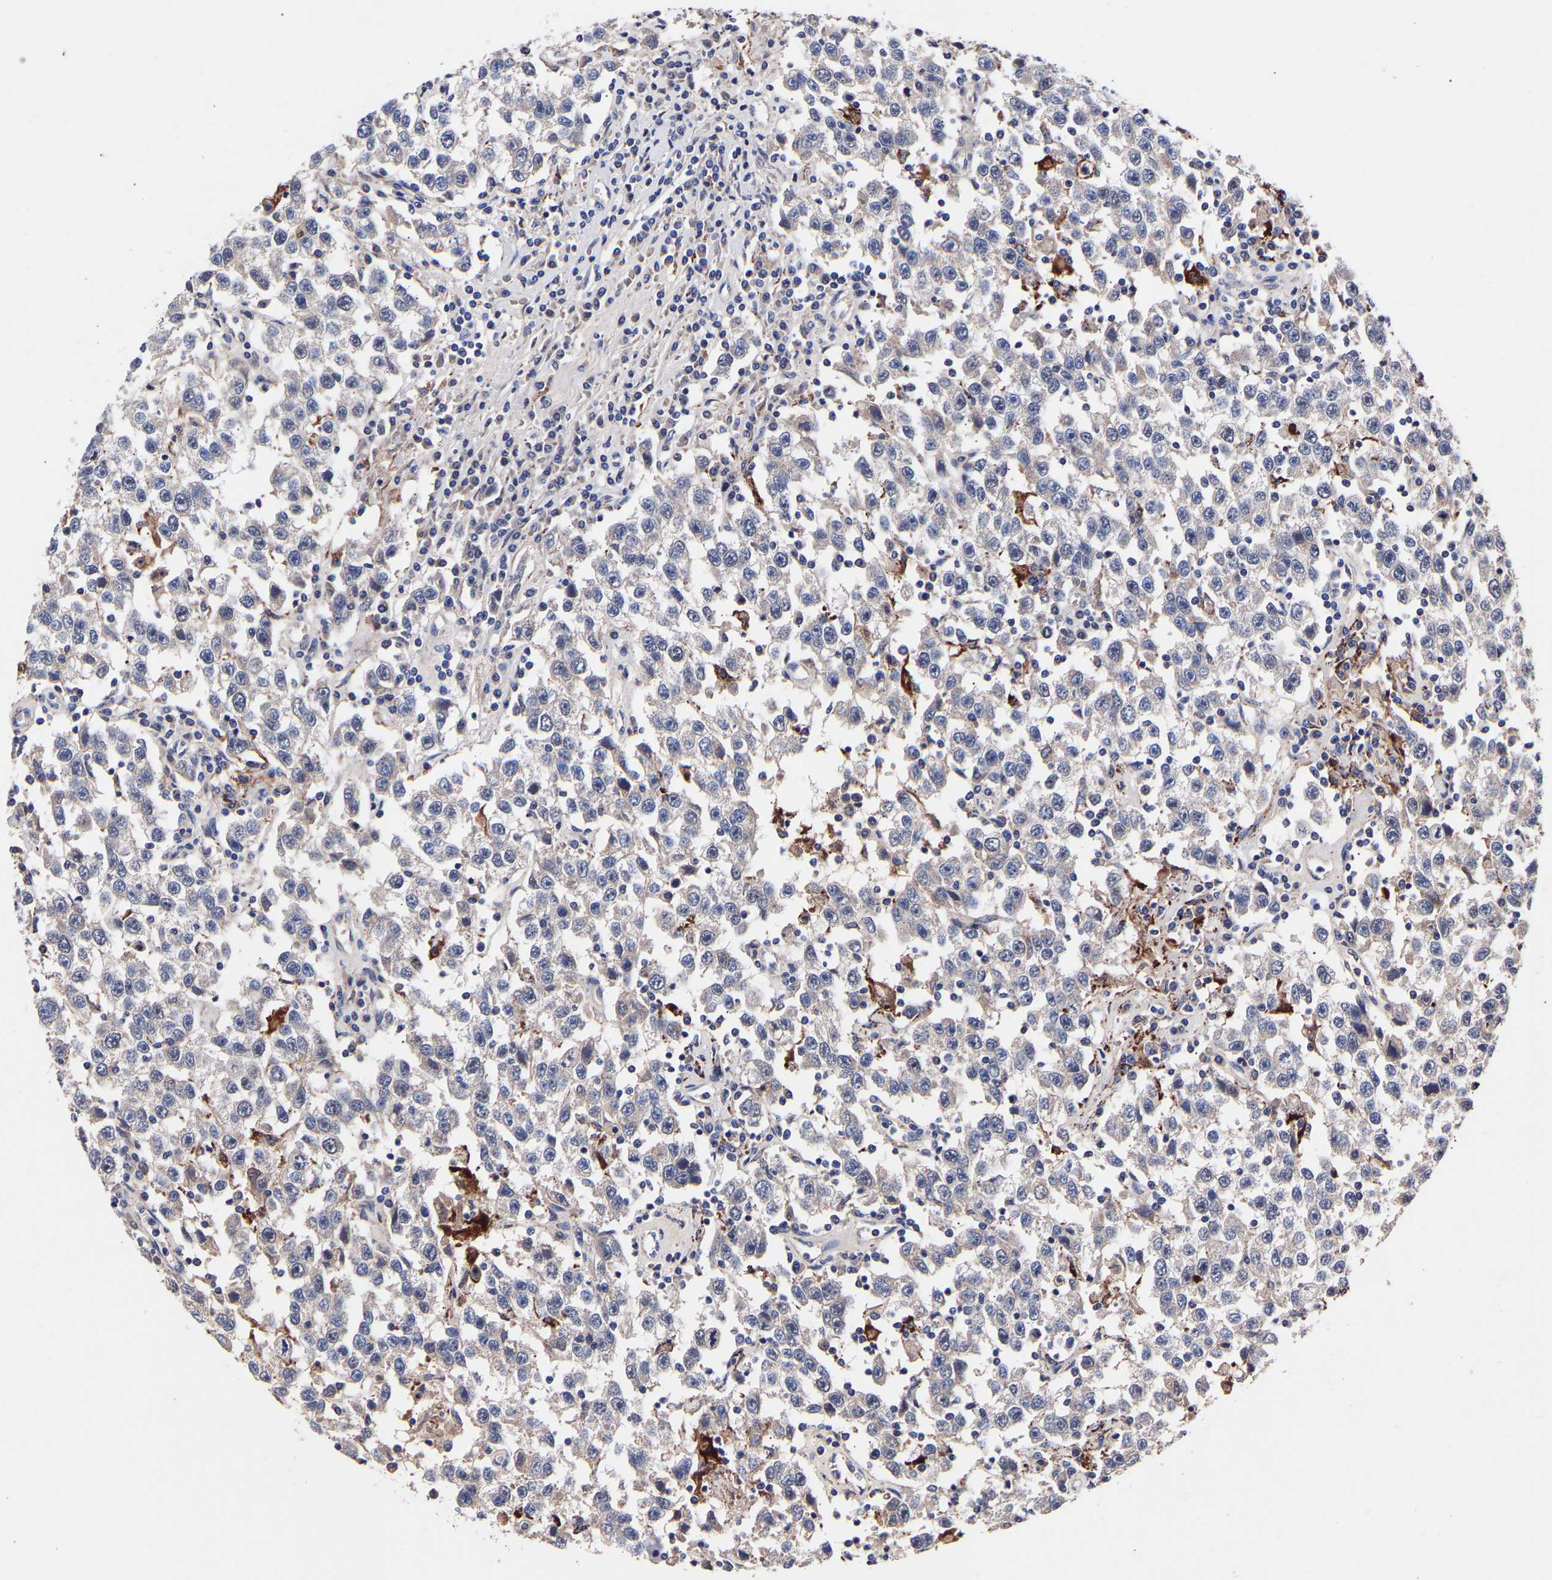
{"staining": {"intensity": "negative", "quantity": "none", "location": "none"}, "tissue": "testis cancer", "cell_type": "Tumor cells", "image_type": "cancer", "snomed": [{"axis": "morphology", "description": "Seminoma, NOS"}, {"axis": "topography", "description": "Testis"}], "caption": "The image reveals no significant staining in tumor cells of testis seminoma.", "gene": "SEM1", "patient": {"sex": "male", "age": 41}}